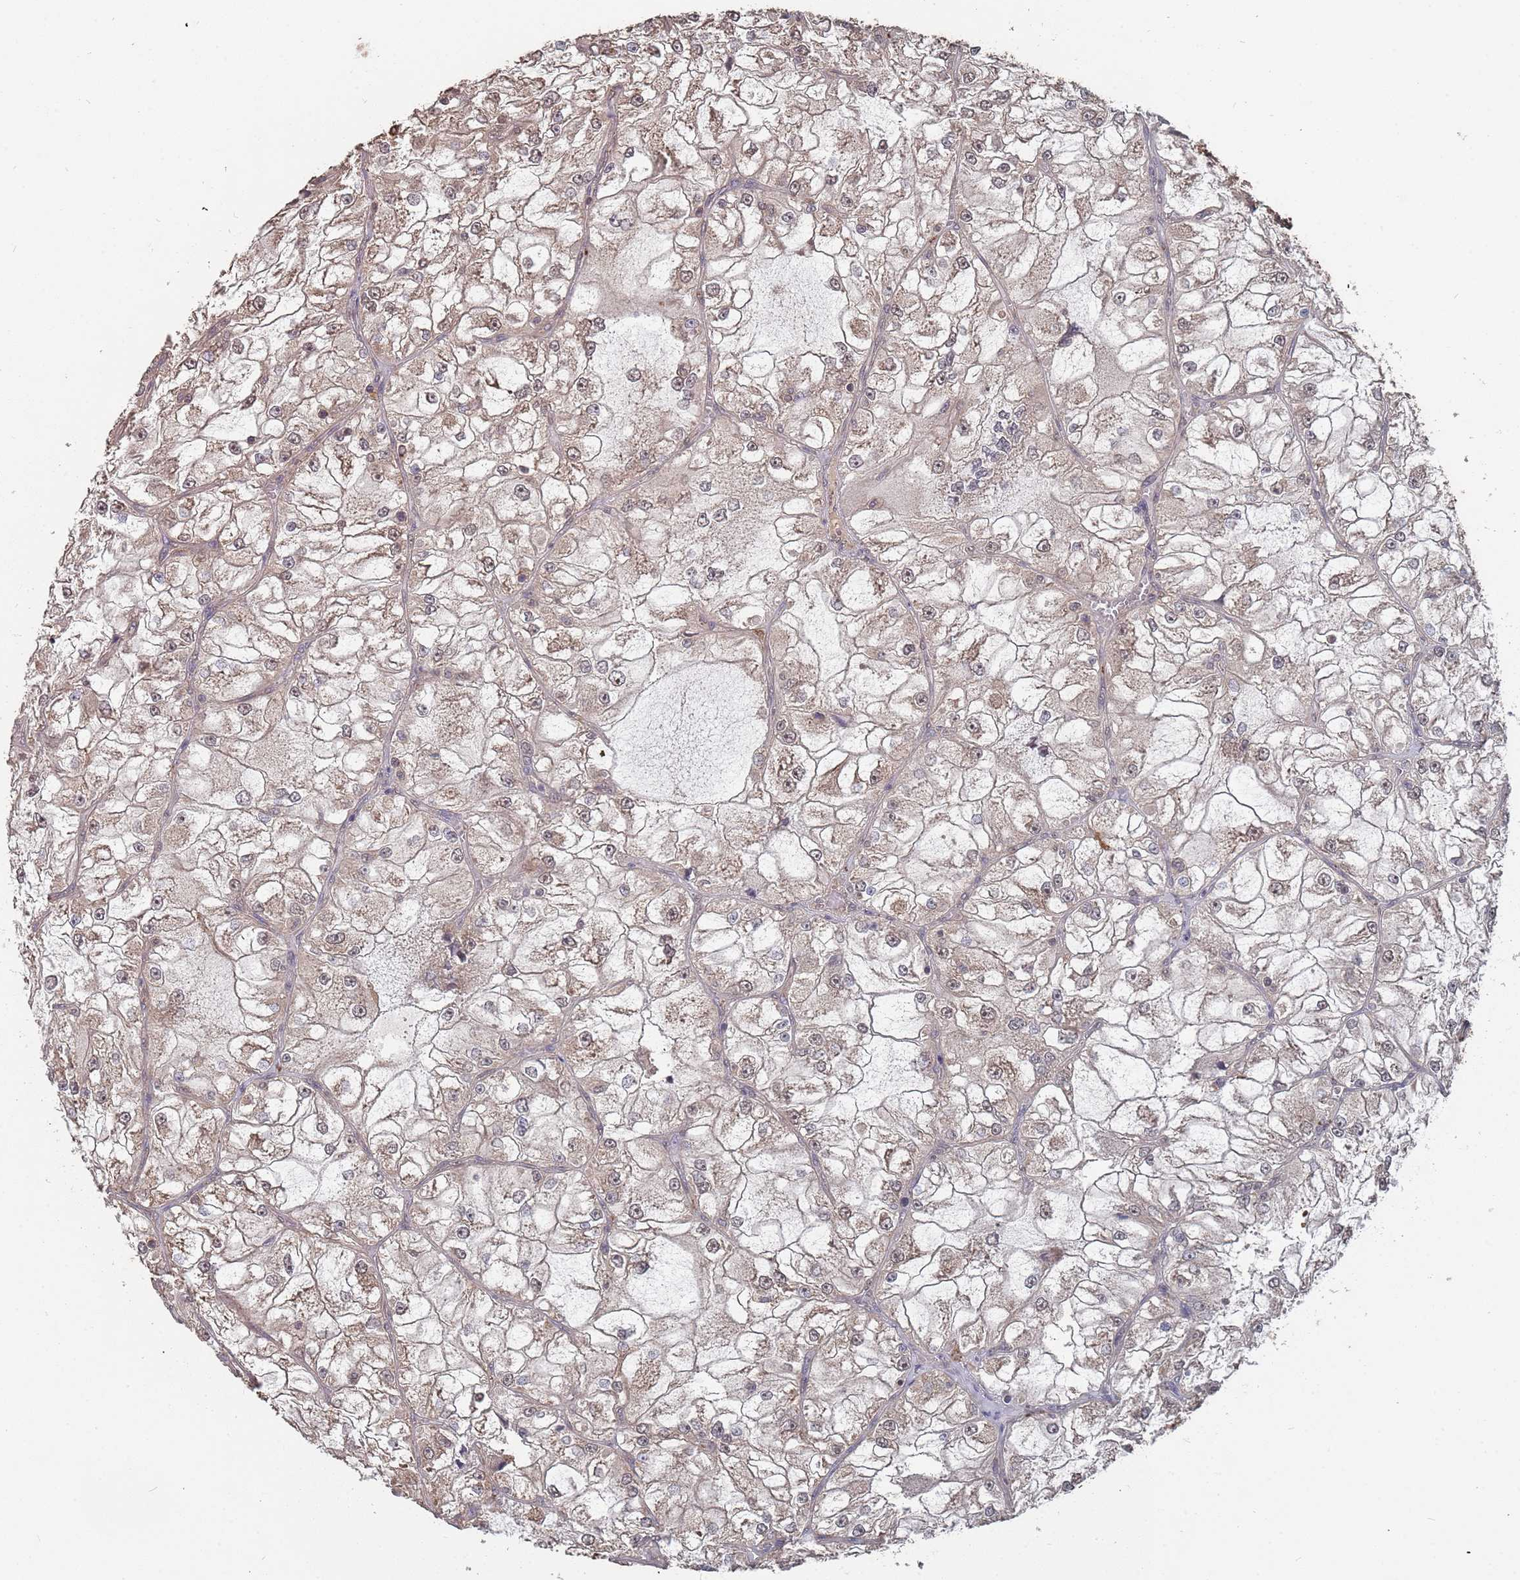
{"staining": {"intensity": "moderate", "quantity": "25%-75%", "location": "cytoplasmic/membranous"}, "tissue": "renal cancer", "cell_type": "Tumor cells", "image_type": "cancer", "snomed": [{"axis": "morphology", "description": "Adenocarcinoma, NOS"}, {"axis": "topography", "description": "Kidney"}], "caption": "Immunohistochemical staining of renal cancer reveals moderate cytoplasmic/membranous protein positivity in approximately 25%-75% of tumor cells.", "gene": "PRORP", "patient": {"sex": "female", "age": 72}}